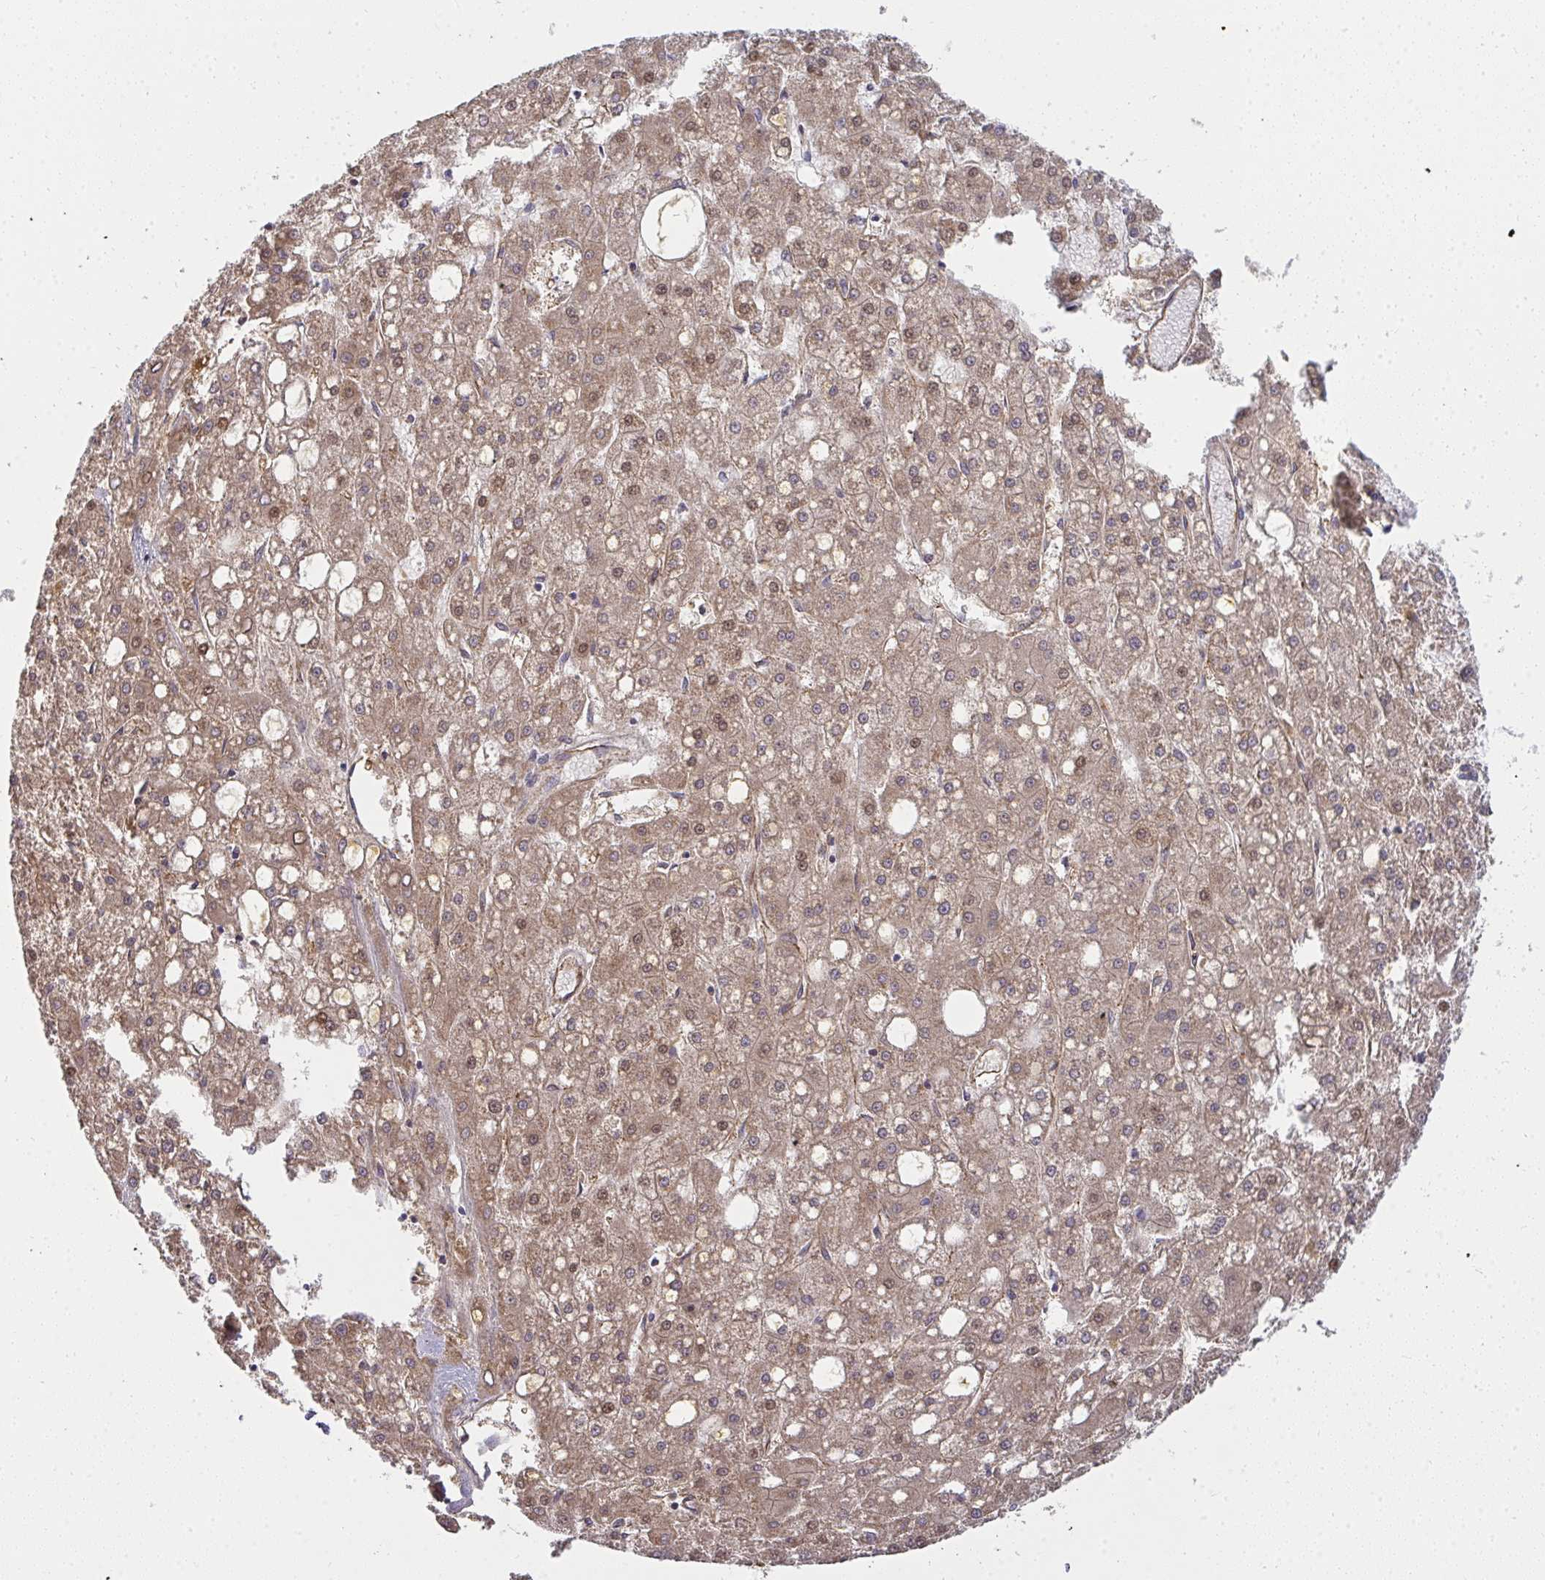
{"staining": {"intensity": "moderate", "quantity": ">75%", "location": "cytoplasmic/membranous,nuclear"}, "tissue": "liver cancer", "cell_type": "Tumor cells", "image_type": "cancer", "snomed": [{"axis": "morphology", "description": "Carcinoma, Hepatocellular, NOS"}, {"axis": "topography", "description": "Liver"}], "caption": "This is an image of IHC staining of liver hepatocellular carcinoma, which shows moderate staining in the cytoplasmic/membranous and nuclear of tumor cells.", "gene": "B4GALT6", "patient": {"sex": "male", "age": 67}}